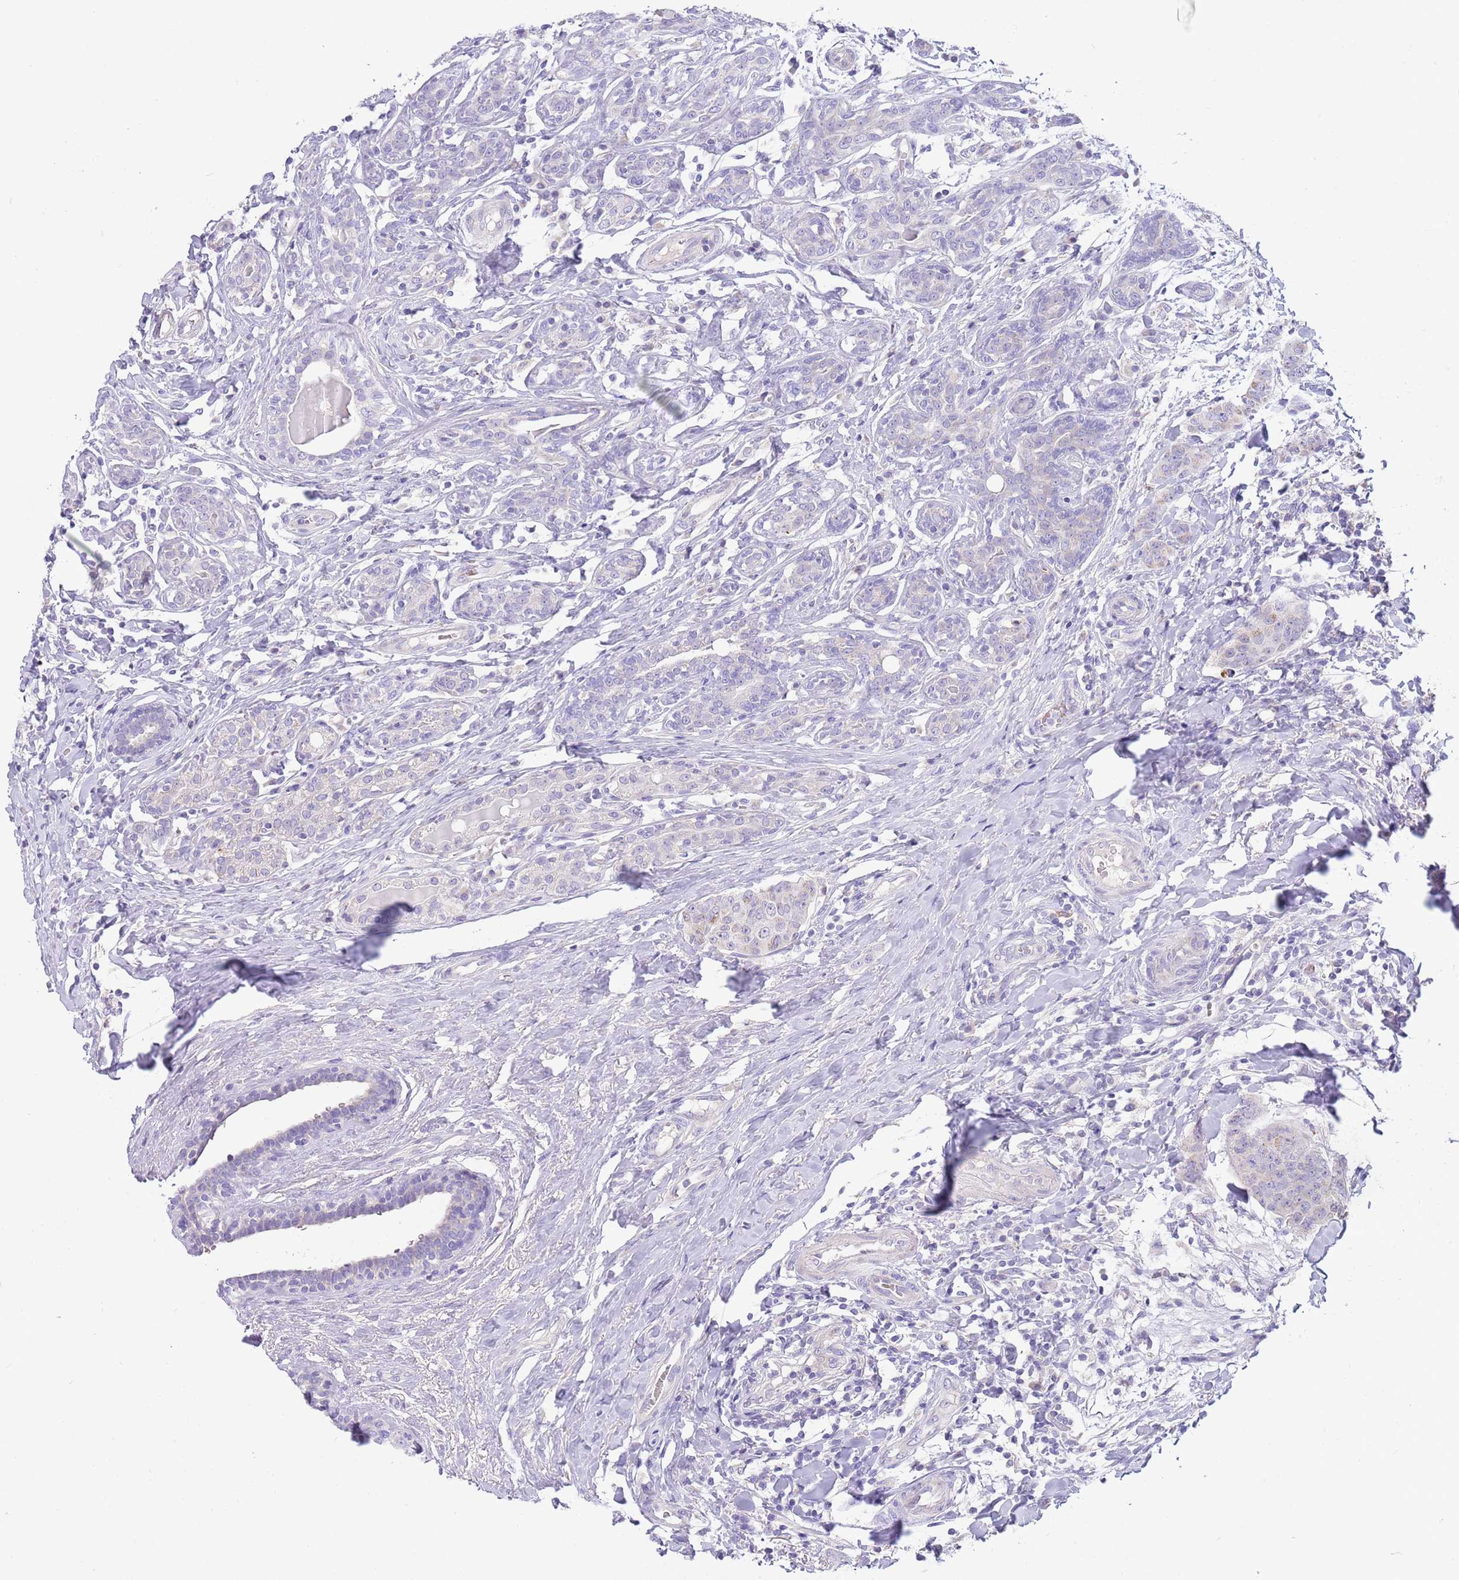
{"staining": {"intensity": "negative", "quantity": "none", "location": "none"}, "tissue": "breast cancer", "cell_type": "Tumor cells", "image_type": "cancer", "snomed": [{"axis": "morphology", "description": "Duct carcinoma"}, {"axis": "topography", "description": "Breast"}], "caption": "The IHC photomicrograph has no significant staining in tumor cells of invasive ductal carcinoma (breast) tissue.", "gene": "DDHD1", "patient": {"sex": "female", "age": 40}}